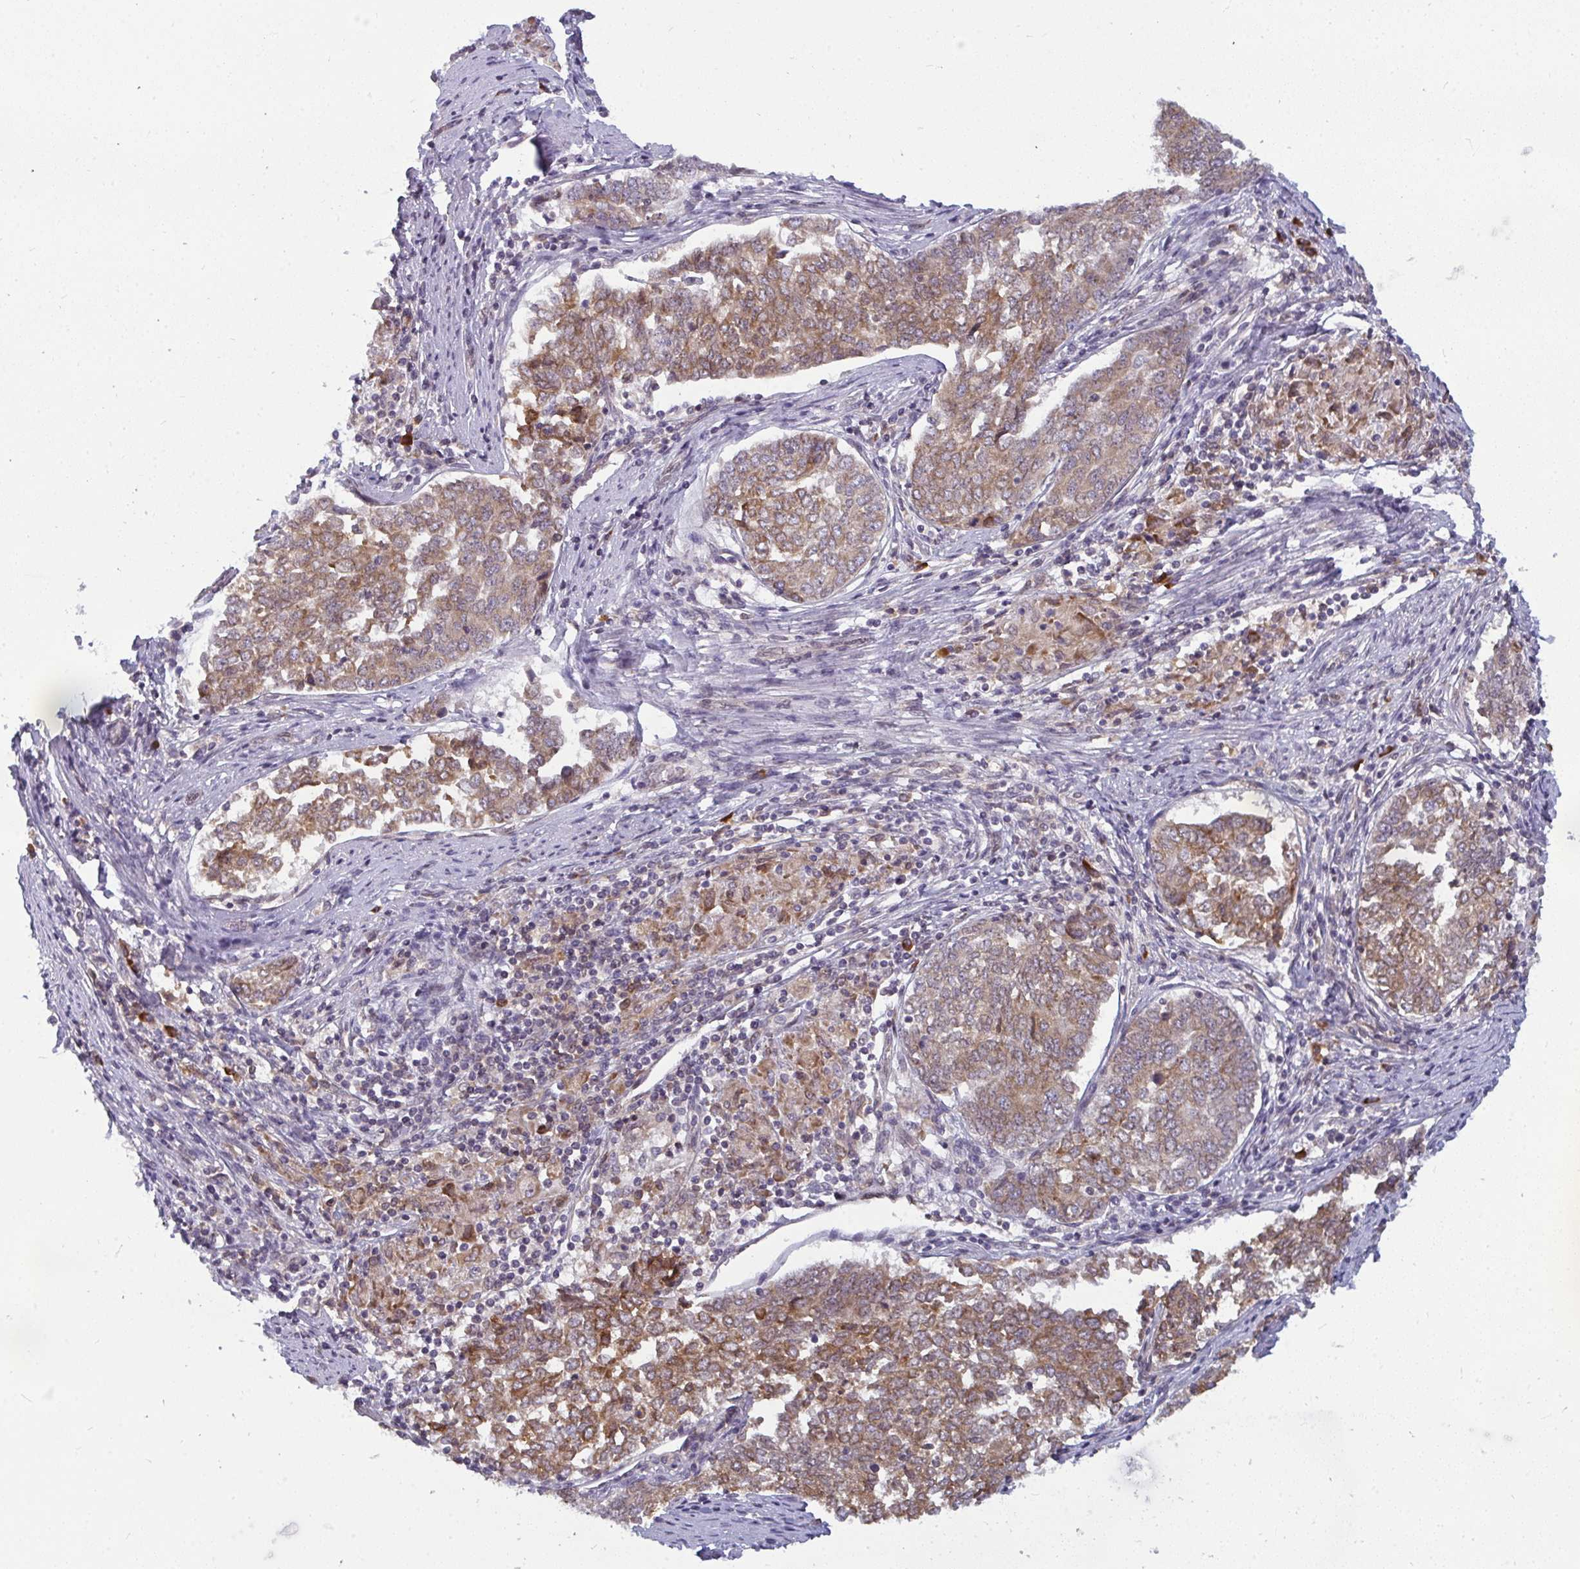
{"staining": {"intensity": "moderate", "quantity": ">75%", "location": "cytoplasmic/membranous"}, "tissue": "endometrial cancer", "cell_type": "Tumor cells", "image_type": "cancer", "snomed": [{"axis": "morphology", "description": "Adenocarcinoma, NOS"}, {"axis": "topography", "description": "Endometrium"}], "caption": "A brown stain highlights moderate cytoplasmic/membranous expression of a protein in endometrial cancer (adenocarcinoma) tumor cells. The protein is shown in brown color, while the nuclei are stained blue.", "gene": "LYSMD4", "patient": {"sex": "female", "age": 80}}